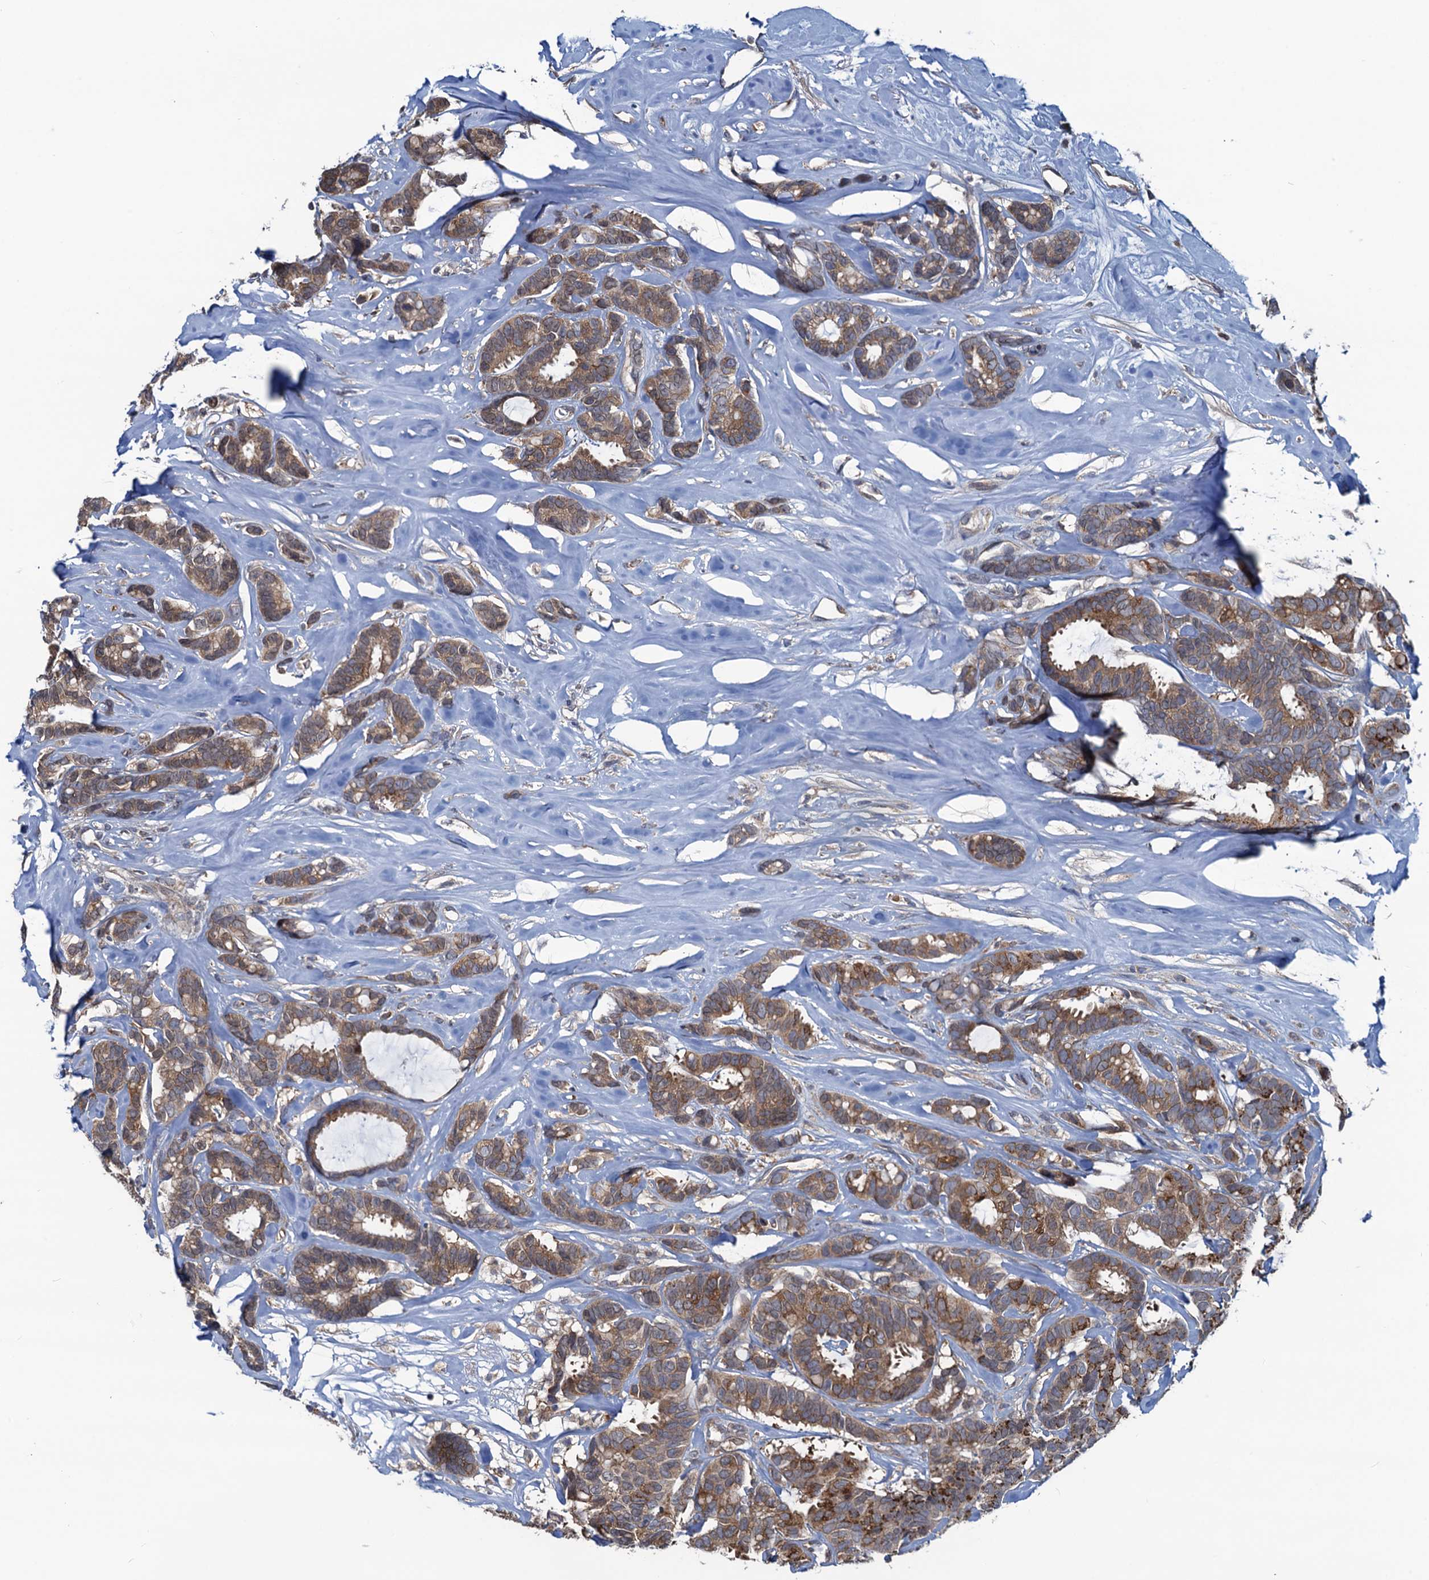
{"staining": {"intensity": "moderate", "quantity": "25%-75%", "location": "cytoplasmic/membranous"}, "tissue": "breast cancer", "cell_type": "Tumor cells", "image_type": "cancer", "snomed": [{"axis": "morphology", "description": "Duct carcinoma"}, {"axis": "topography", "description": "Breast"}], "caption": "Breast infiltrating ductal carcinoma stained for a protein (brown) displays moderate cytoplasmic/membranous positive staining in approximately 25%-75% of tumor cells.", "gene": "RNF125", "patient": {"sex": "female", "age": 87}}